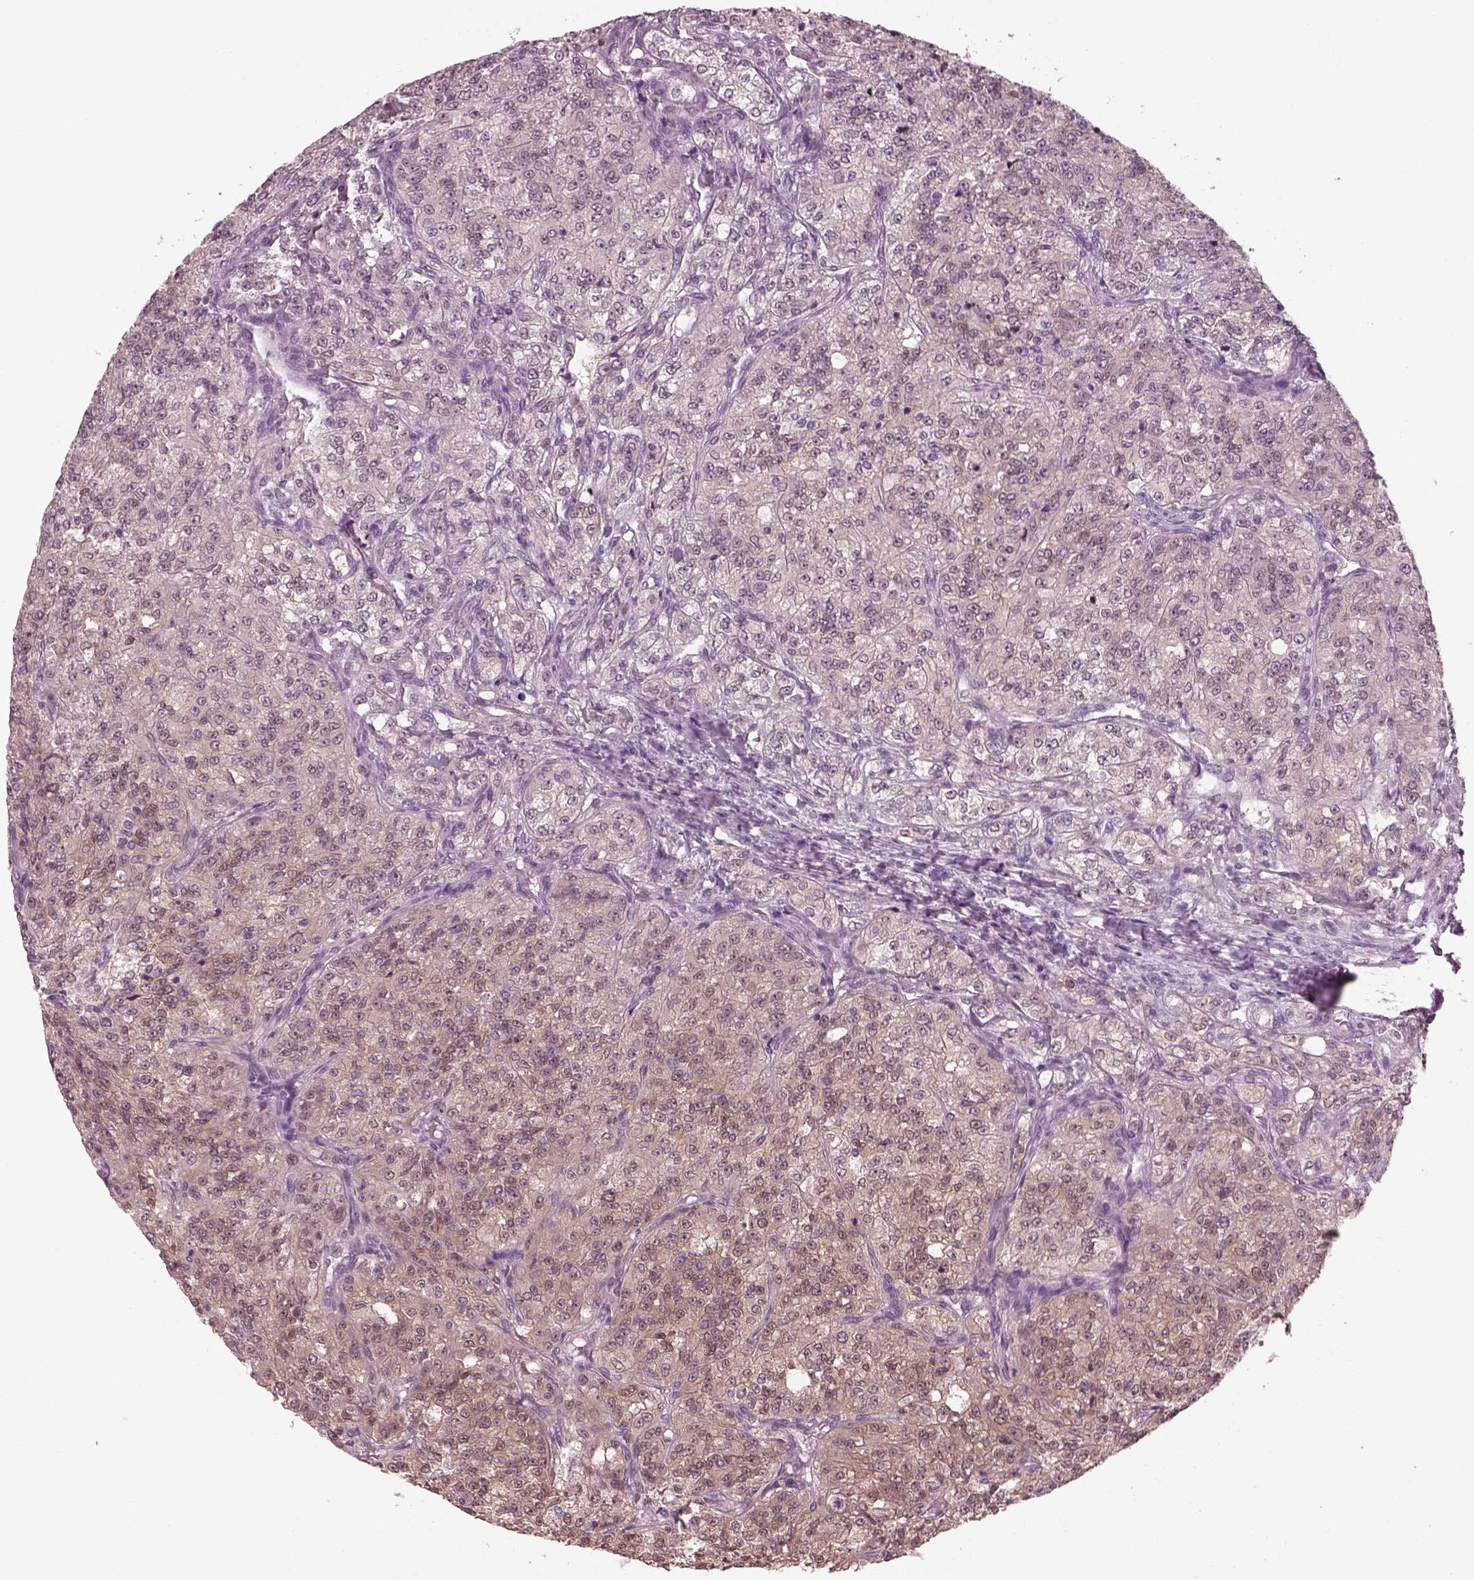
{"staining": {"intensity": "weak", "quantity": "<25%", "location": "cytoplasmic/membranous"}, "tissue": "renal cancer", "cell_type": "Tumor cells", "image_type": "cancer", "snomed": [{"axis": "morphology", "description": "Adenocarcinoma, NOS"}, {"axis": "topography", "description": "Kidney"}], "caption": "Immunohistochemistry histopathology image of human adenocarcinoma (renal) stained for a protein (brown), which shows no expression in tumor cells.", "gene": "SRI", "patient": {"sex": "female", "age": 63}}